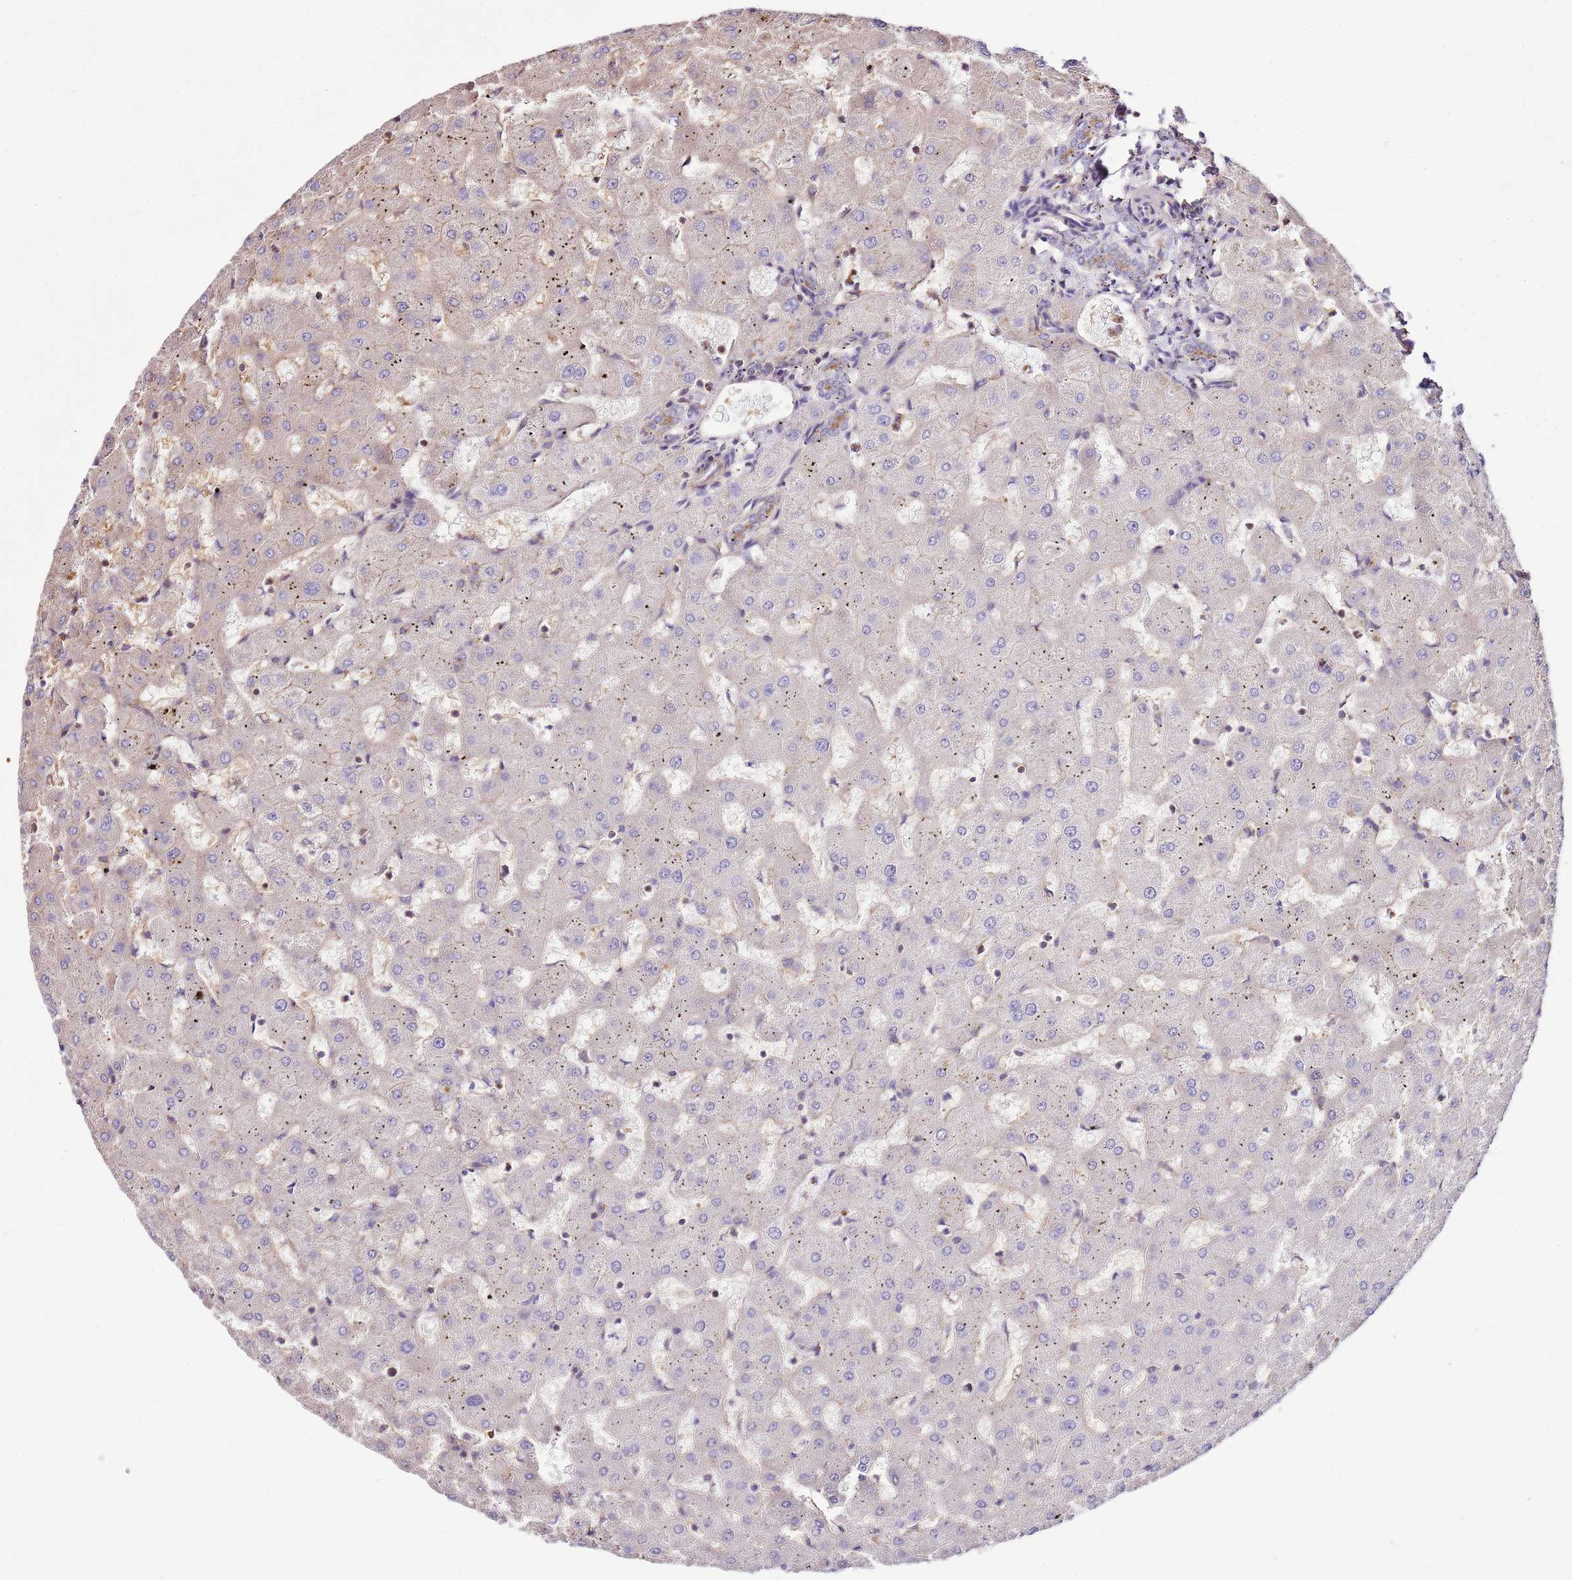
{"staining": {"intensity": "weak", "quantity": "25%-75%", "location": "cytoplasmic/membranous"}, "tissue": "liver", "cell_type": "Cholangiocytes", "image_type": "normal", "snomed": [{"axis": "morphology", "description": "Normal tissue, NOS"}, {"axis": "topography", "description": "Liver"}], "caption": "DAB (3,3'-diaminobenzidine) immunohistochemical staining of normal liver shows weak cytoplasmic/membranous protein staining in approximately 25%-75% of cholangiocytes.", "gene": "GFRAL", "patient": {"sex": "female", "age": 63}}